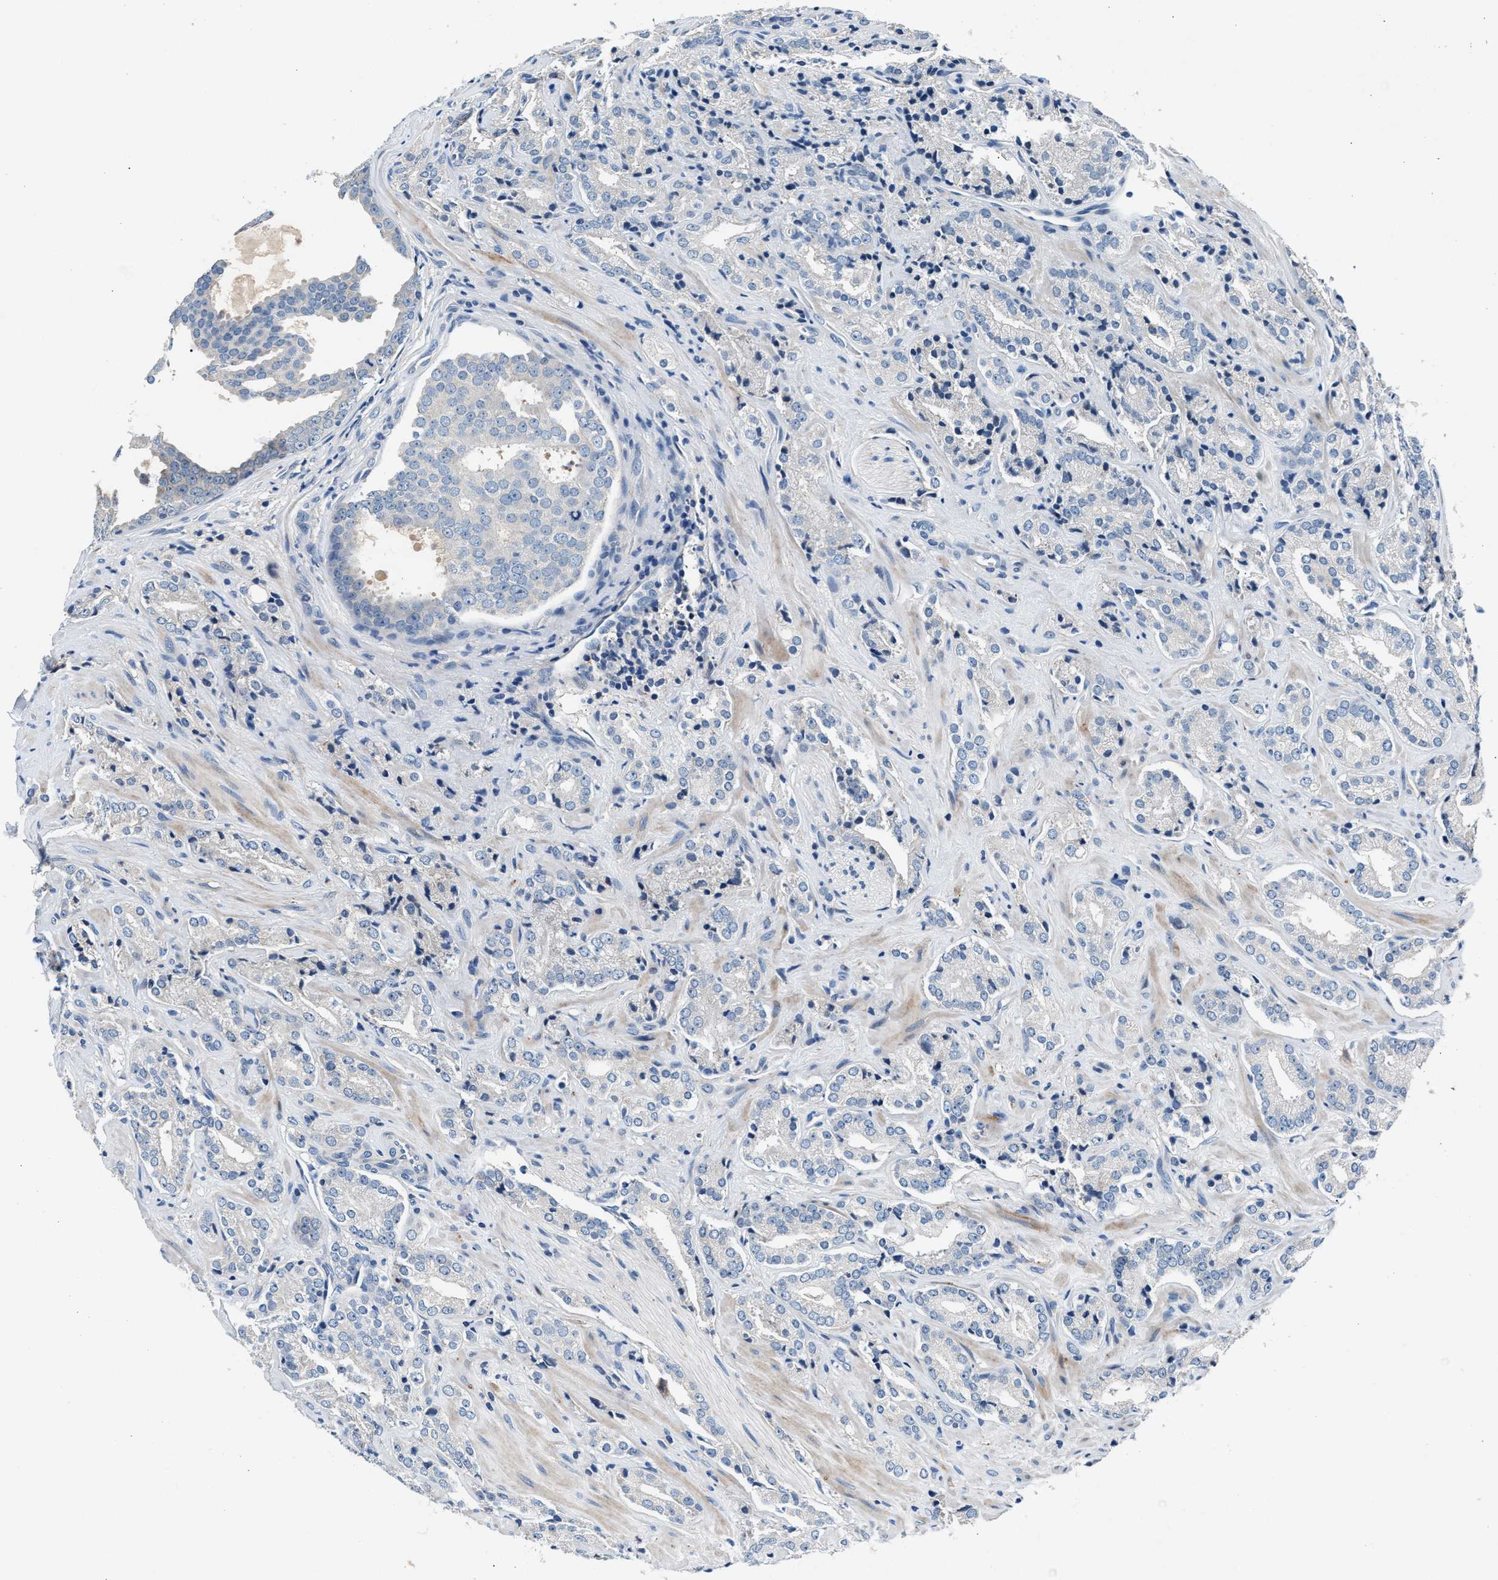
{"staining": {"intensity": "negative", "quantity": "none", "location": "none"}, "tissue": "prostate cancer", "cell_type": "Tumor cells", "image_type": "cancer", "snomed": [{"axis": "morphology", "description": "Adenocarcinoma, High grade"}, {"axis": "topography", "description": "Prostate"}], "caption": "High power microscopy photomicrograph of an IHC photomicrograph of prostate cancer (adenocarcinoma (high-grade)), revealing no significant staining in tumor cells.", "gene": "DENND6B", "patient": {"sex": "male", "age": 71}}